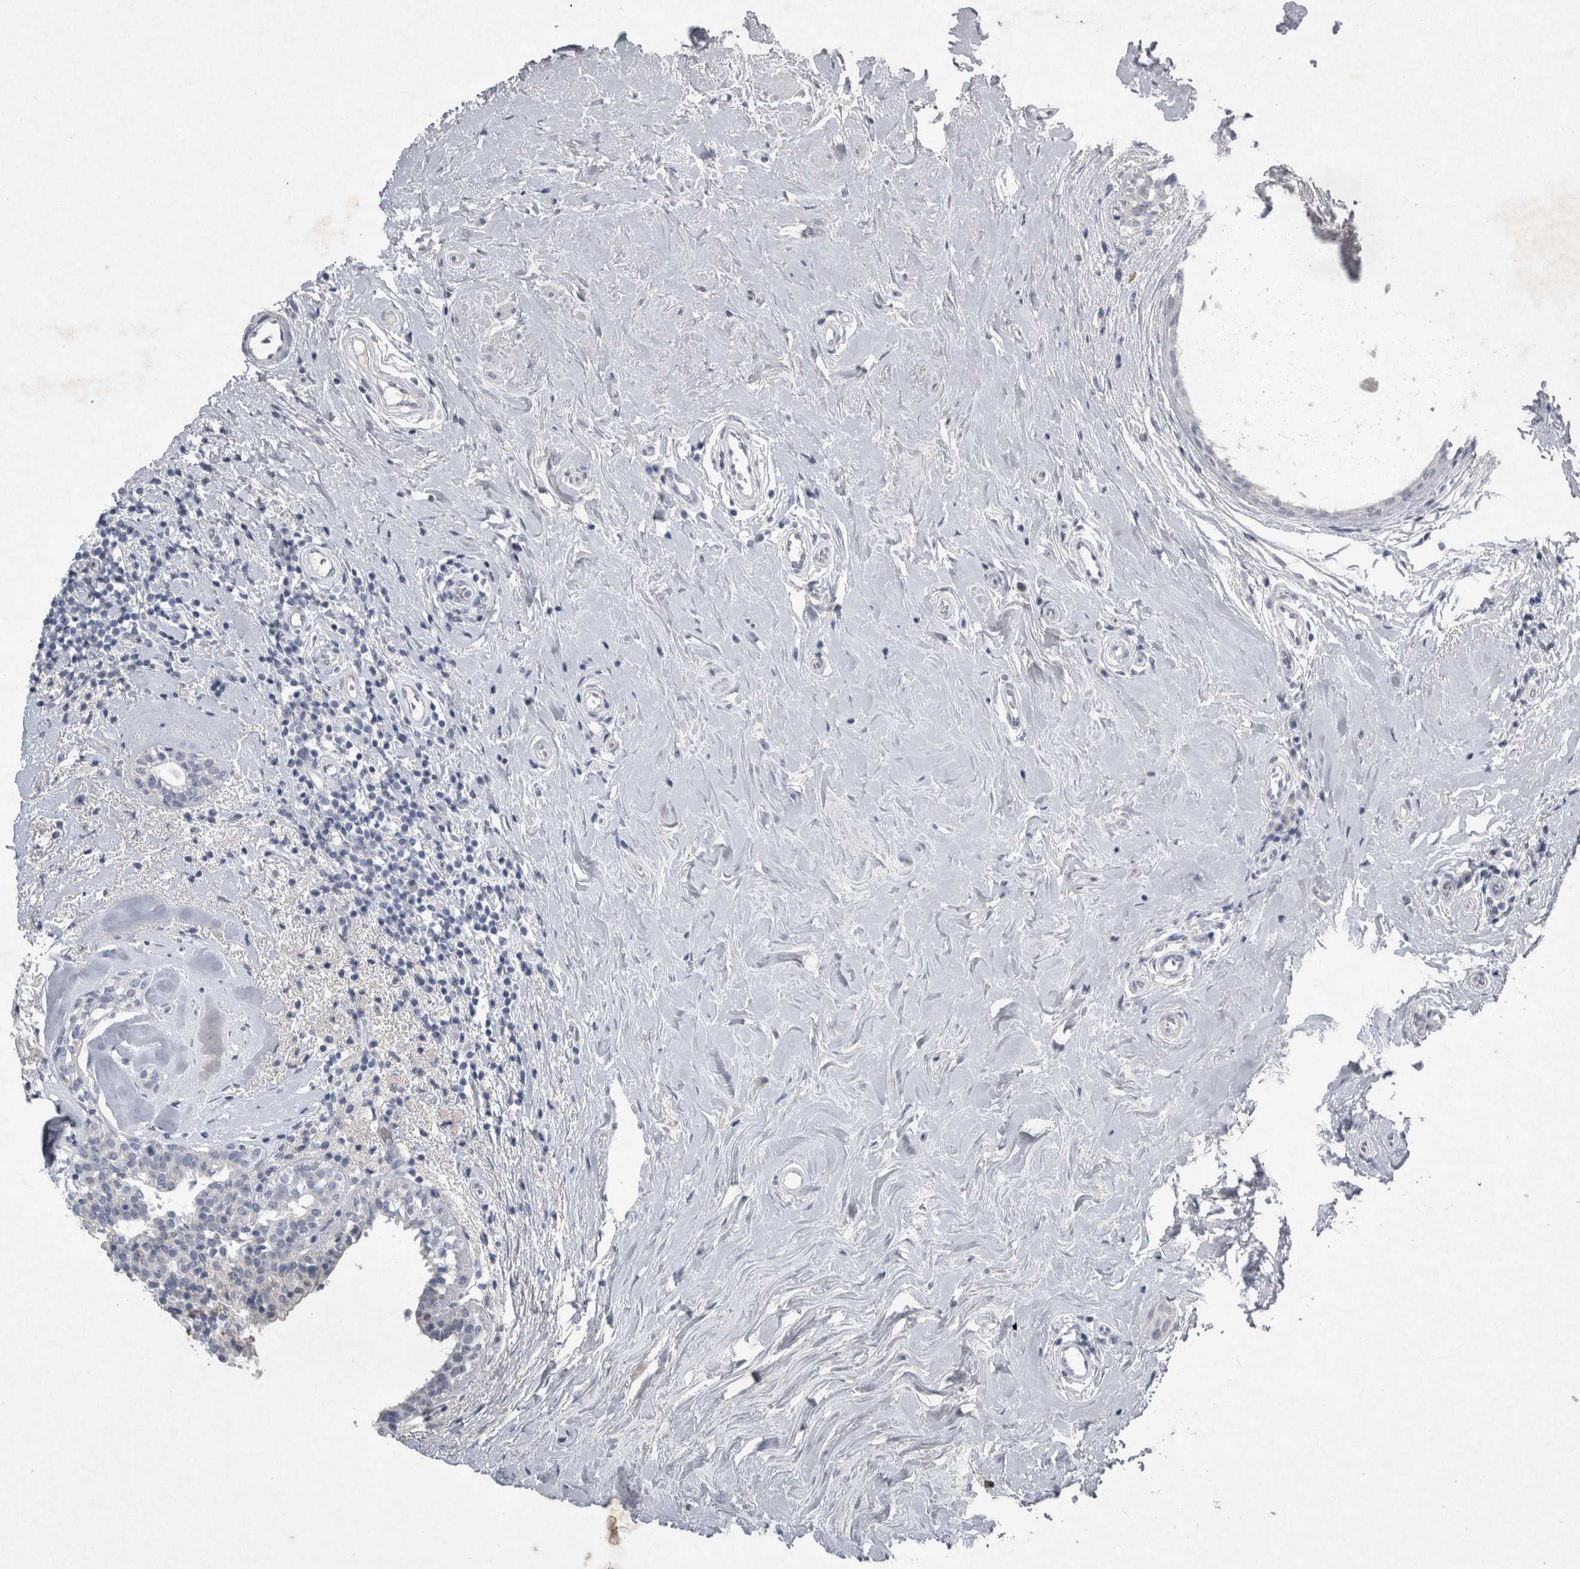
{"staining": {"intensity": "negative", "quantity": "none", "location": "none"}, "tissue": "breast cancer", "cell_type": "Tumor cells", "image_type": "cancer", "snomed": [{"axis": "morphology", "description": "Duct carcinoma"}, {"axis": "topography", "description": "Breast"}], "caption": "An immunohistochemistry (IHC) histopathology image of intraductal carcinoma (breast) is shown. There is no staining in tumor cells of intraductal carcinoma (breast).", "gene": "PDX1", "patient": {"sex": "female", "age": 55}}